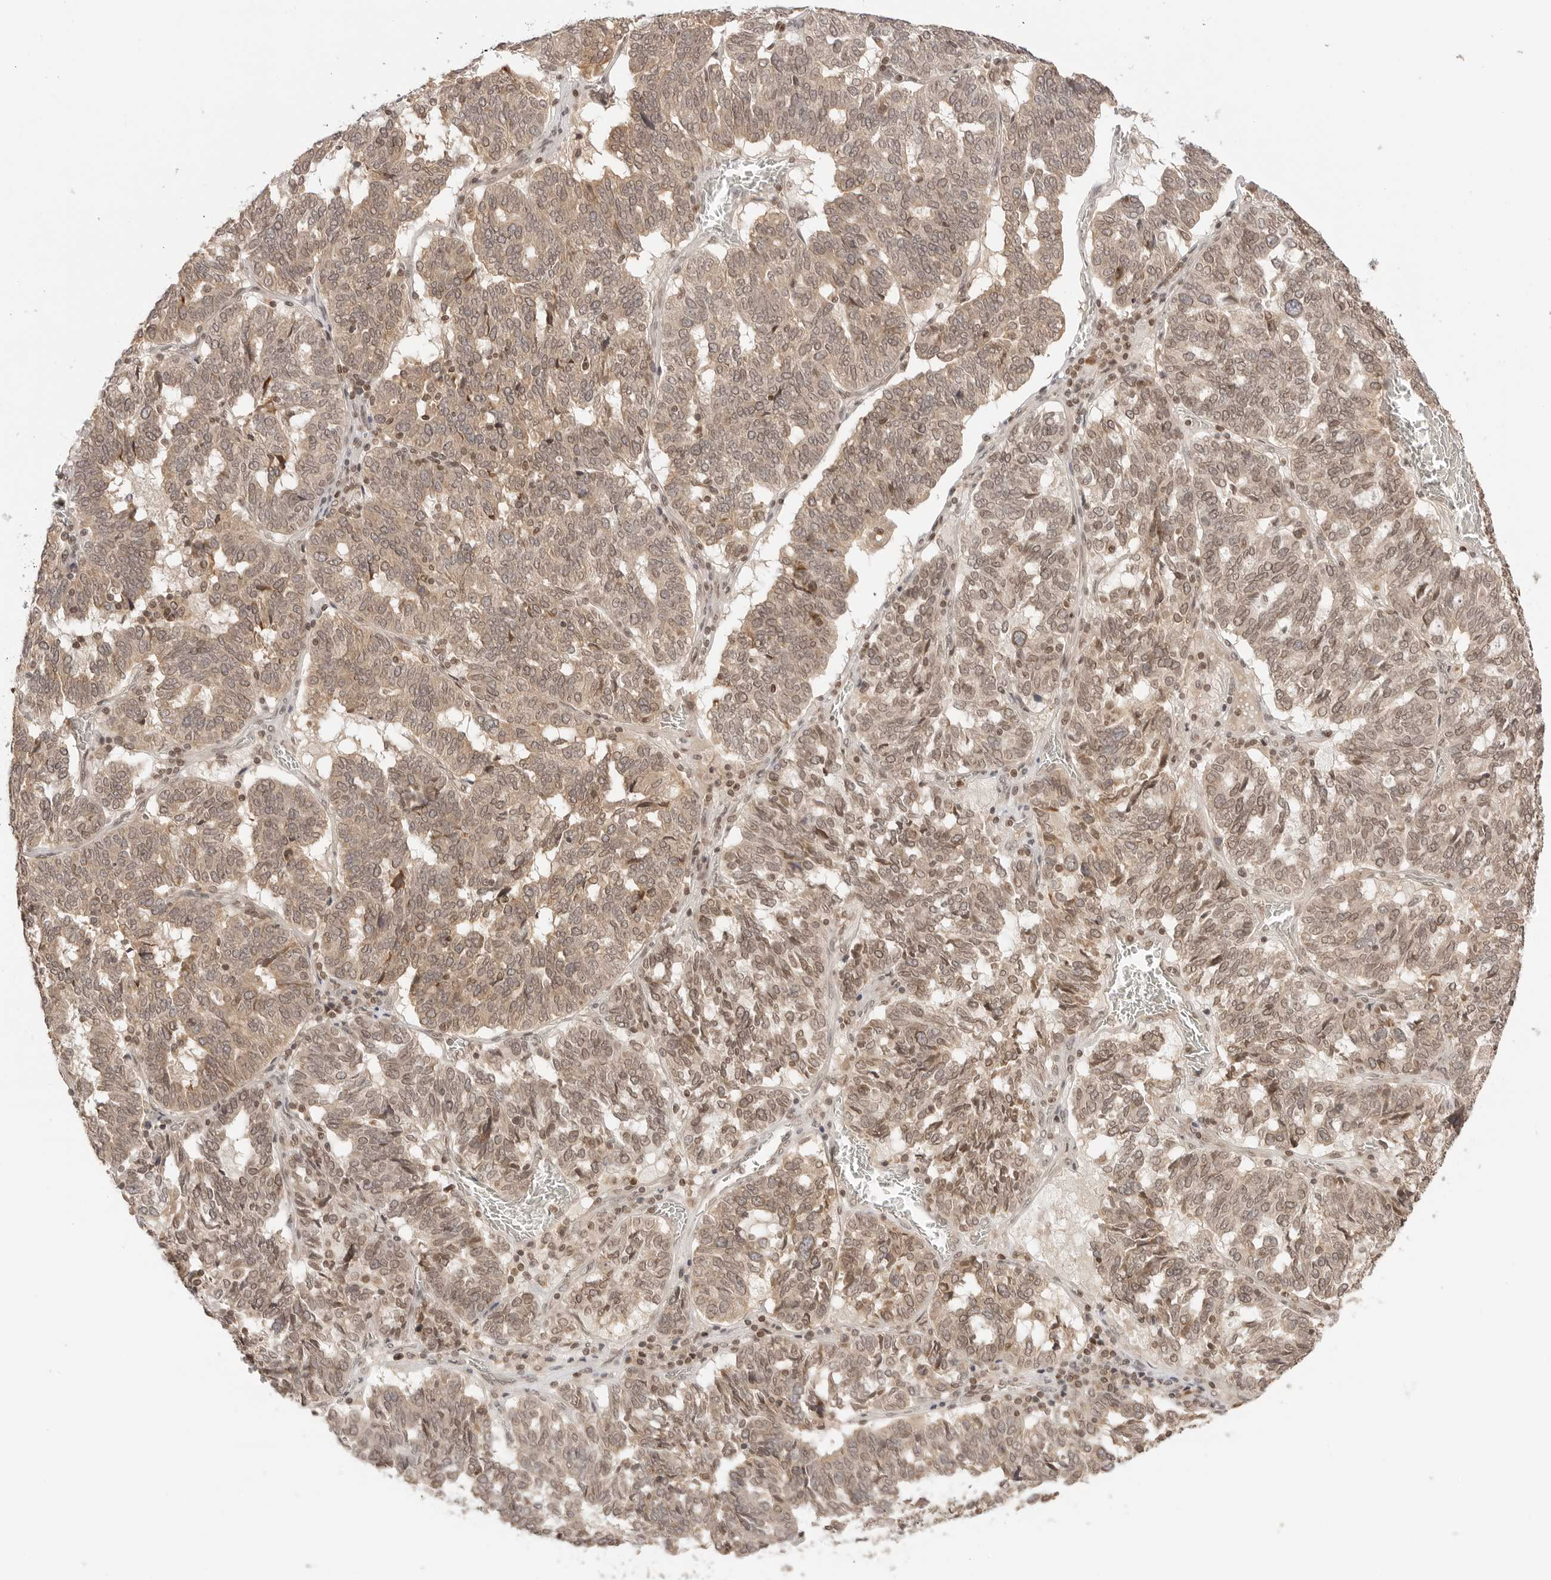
{"staining": {"intensity": "moderate", "quantity": ">75%", "location": "cytoplasmic/membranous,nuclear"}, "tissue": "ovarian cancer", "cell_type": "Tumor cells", "image_type": "cancer", "snomed": [{"axis": "morphology", "description": "Cystadenocarcinoma, serous, NOS"}, {"axis": "topography", "description": "Ovary"}], "caption": "This is an image of IHC staining of ovarian cancer (serous cystadenocarcinoma), which shows moderate positivity in the cytoplasmic/membranous and nuclear of tumor cells.", "gene": "POLH", "patient": {"sex": "female", "age": 59}}